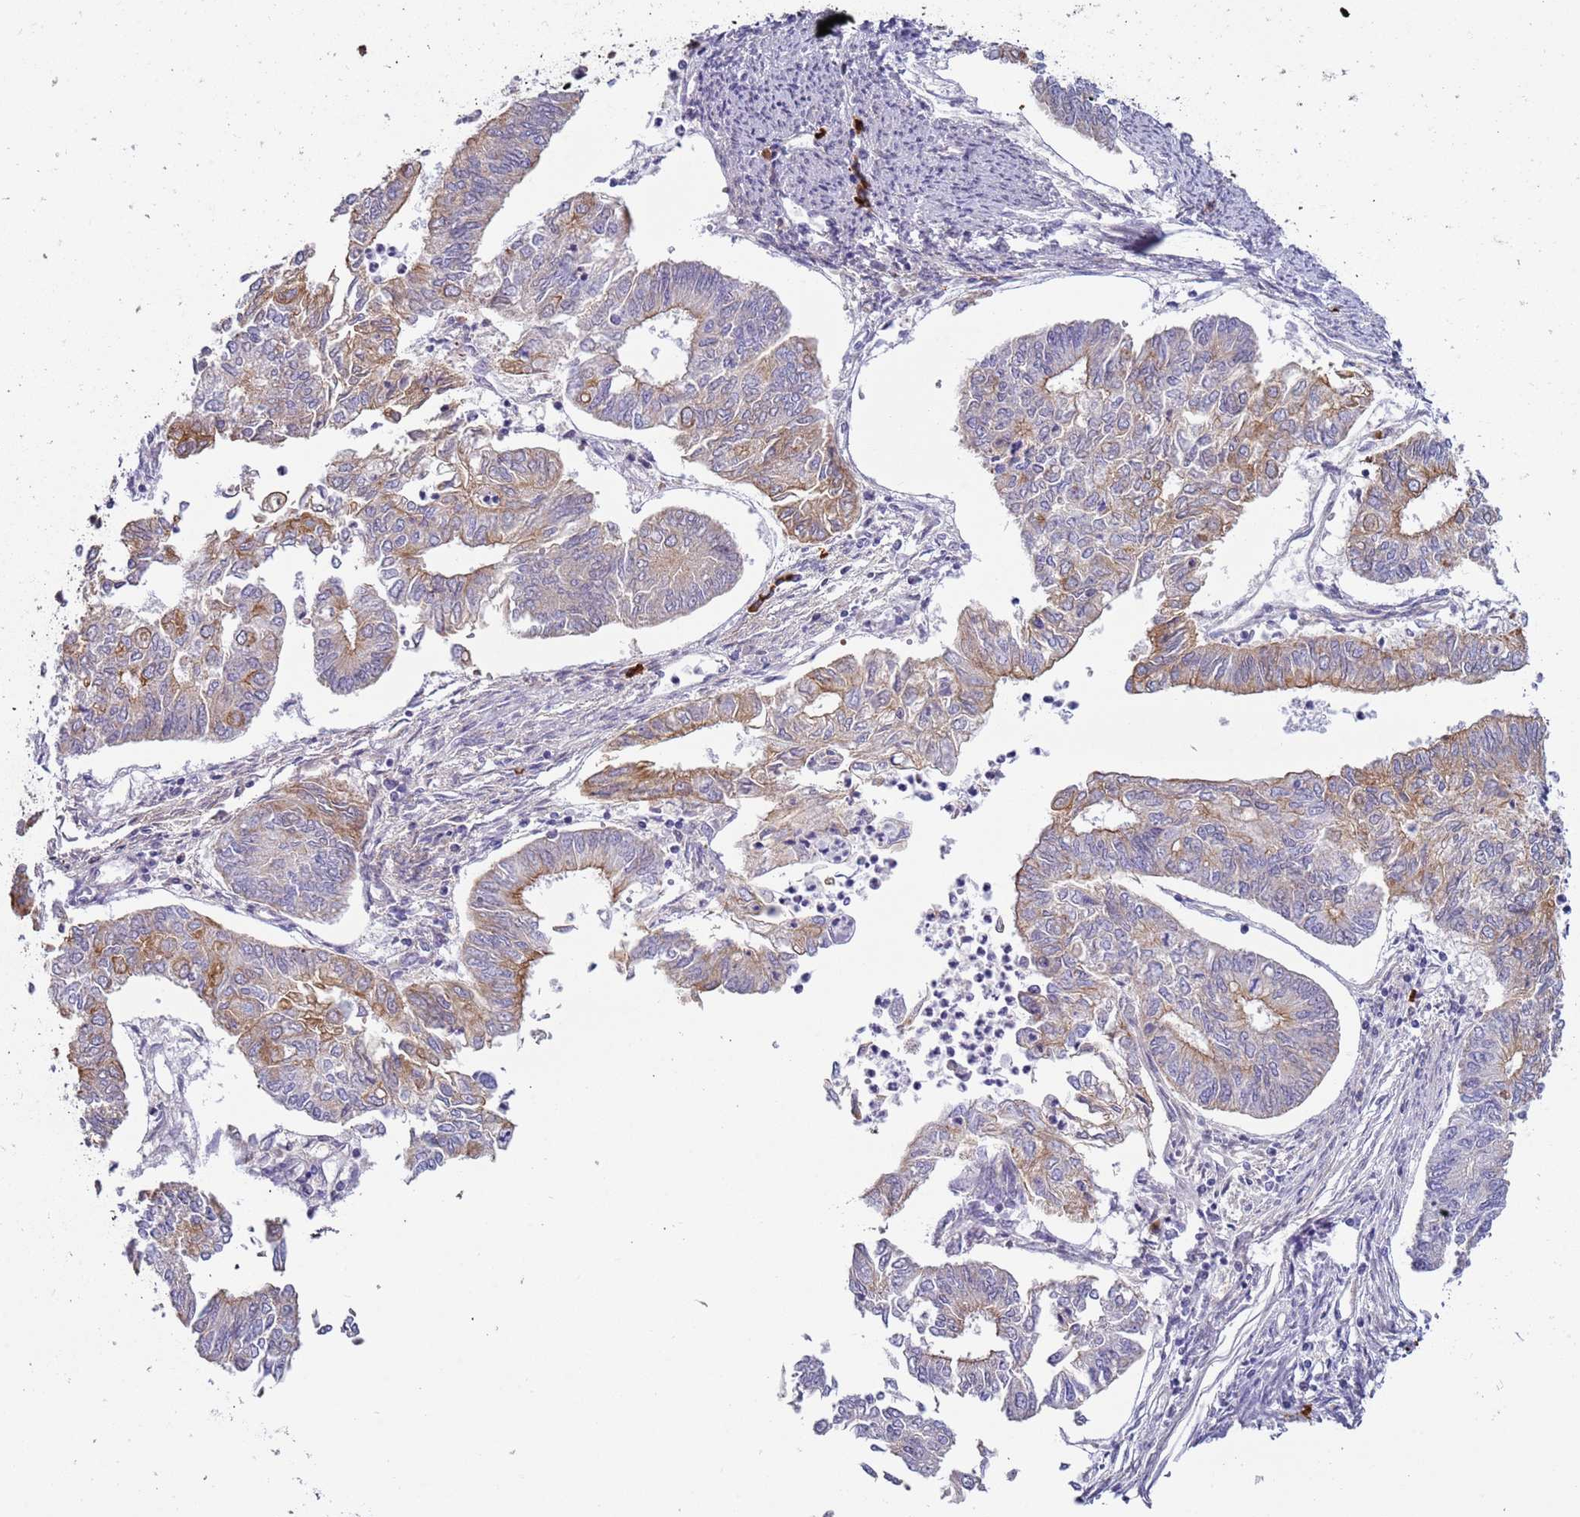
{"staining": {"intensity": "moderate", "quantity": "<25%", "location": "cytoplasmic/membranous"}, "tissue": "endometrial cancer", "cell_type": "Tumor cells", "image_type": "cancer", "snomed": [{"axis": "morphology", "description": "Adenocarcinoma, NOS"}, {"axis": "topography", "description": "Endometrium"}], "caption": "High-power microscopy captured an immunohistochemistry (IHC) image of adenocarcinoma (endometrial), revealing moderate cytoplasmic/membranous expression in about <25% of tumor cells. Immunohistochemistry stains the protein in brown and the nuclei are stained blue.", "gene": "NPAP1", "patient": {"sex": "female", "age": 68}}